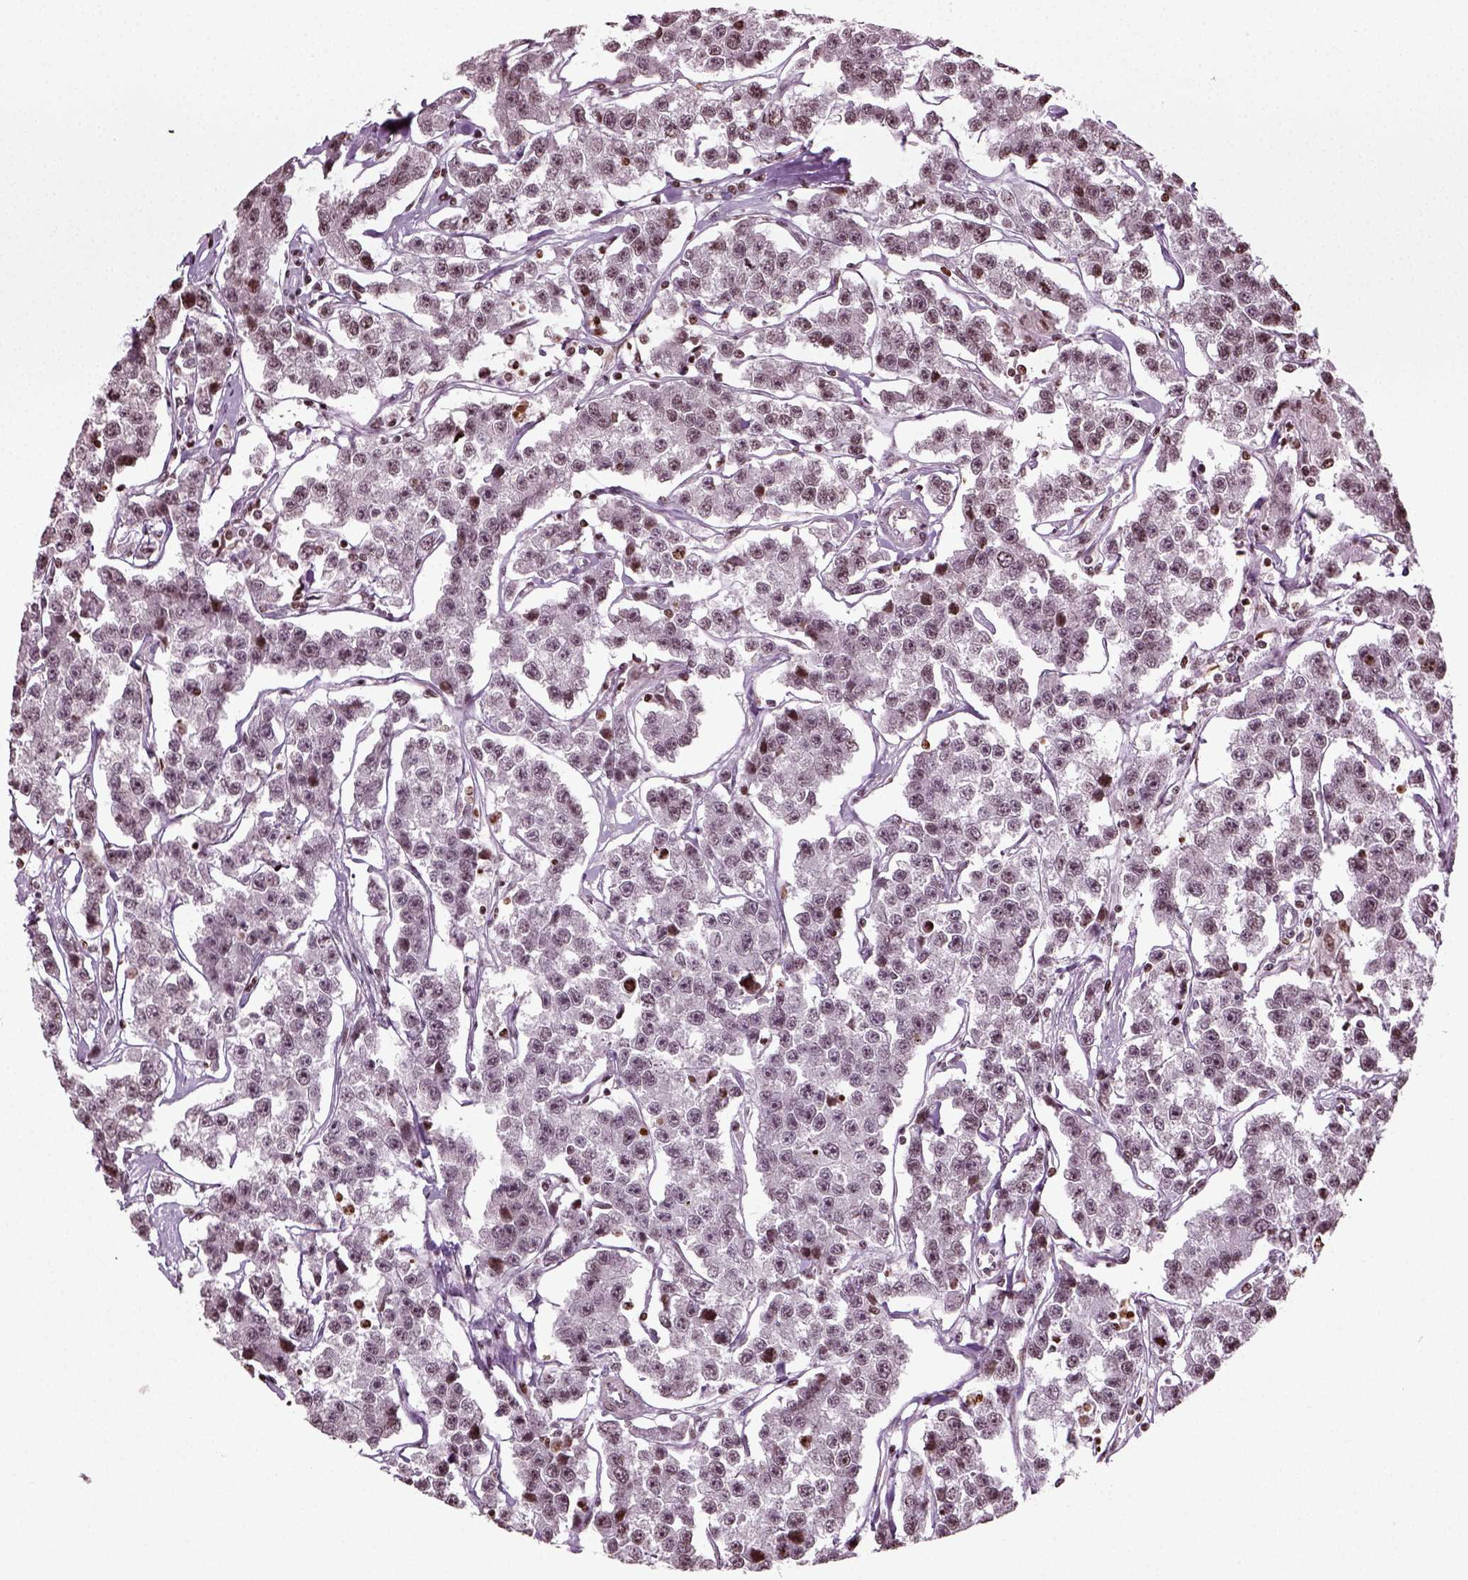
{"staining": {"intensity": "negative", "quantity": "none", "location": "none"}, "tissue": "testis cancer", "cell_type": "Tumor cells", "image_type": "cancer", "snomed": [{"axis": "morphology", "description": "Seminoma, NOS"}, {"axis": "topography", "description": "Testis"}], "caption": "Immunohistochemistry (IHC) photomicrograph of neoplastic tissue: human testis cancer stained with DAB (3,3'-diaminobenzidine) exhibits no significant protein staining in tumor cells.", "gene": "HEYL", "patient": {"sex": "male", "age": 59}}